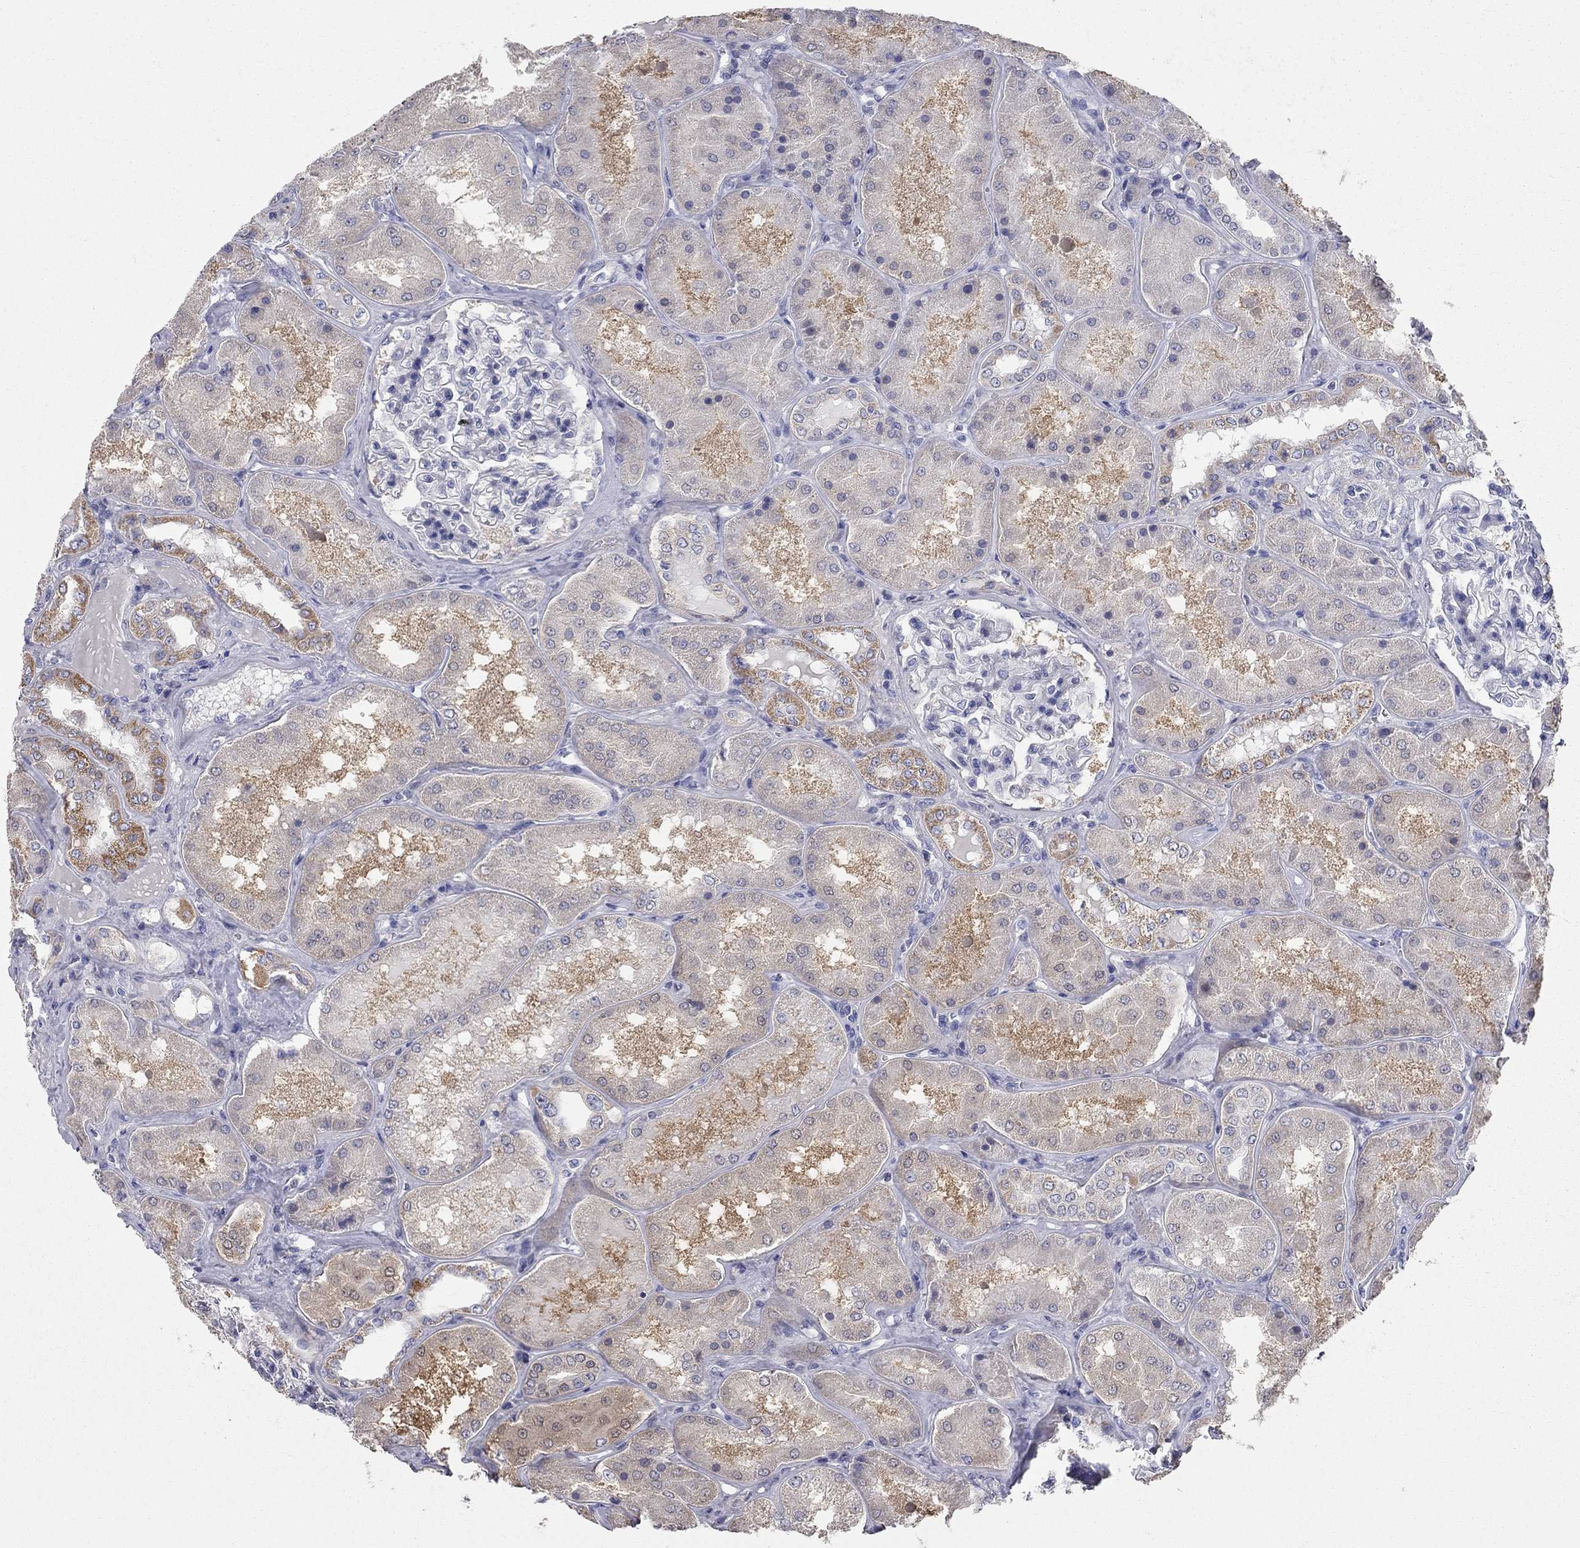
{"staining": {"intensity": "negative", "quantity": "none", "location": "none"}, "tissue": "kidney", "cell_type": "Cells in glomeruli", "image_type": "normal", "snomed": [{"axis": "morphology", "description": "Normal tissue, NOS"}, {"axis": "topography", "description": "Kidney"}], "caption": "Immunohistochemistry (IHC) image of normal kidney: kidney stained with DAB (3,3'-diaminobenzidine) demonstrates no significant protein staining in cells in glomeruli.", "gene": "CFAP161", "patient": {"sex": "female", "age": 56}}